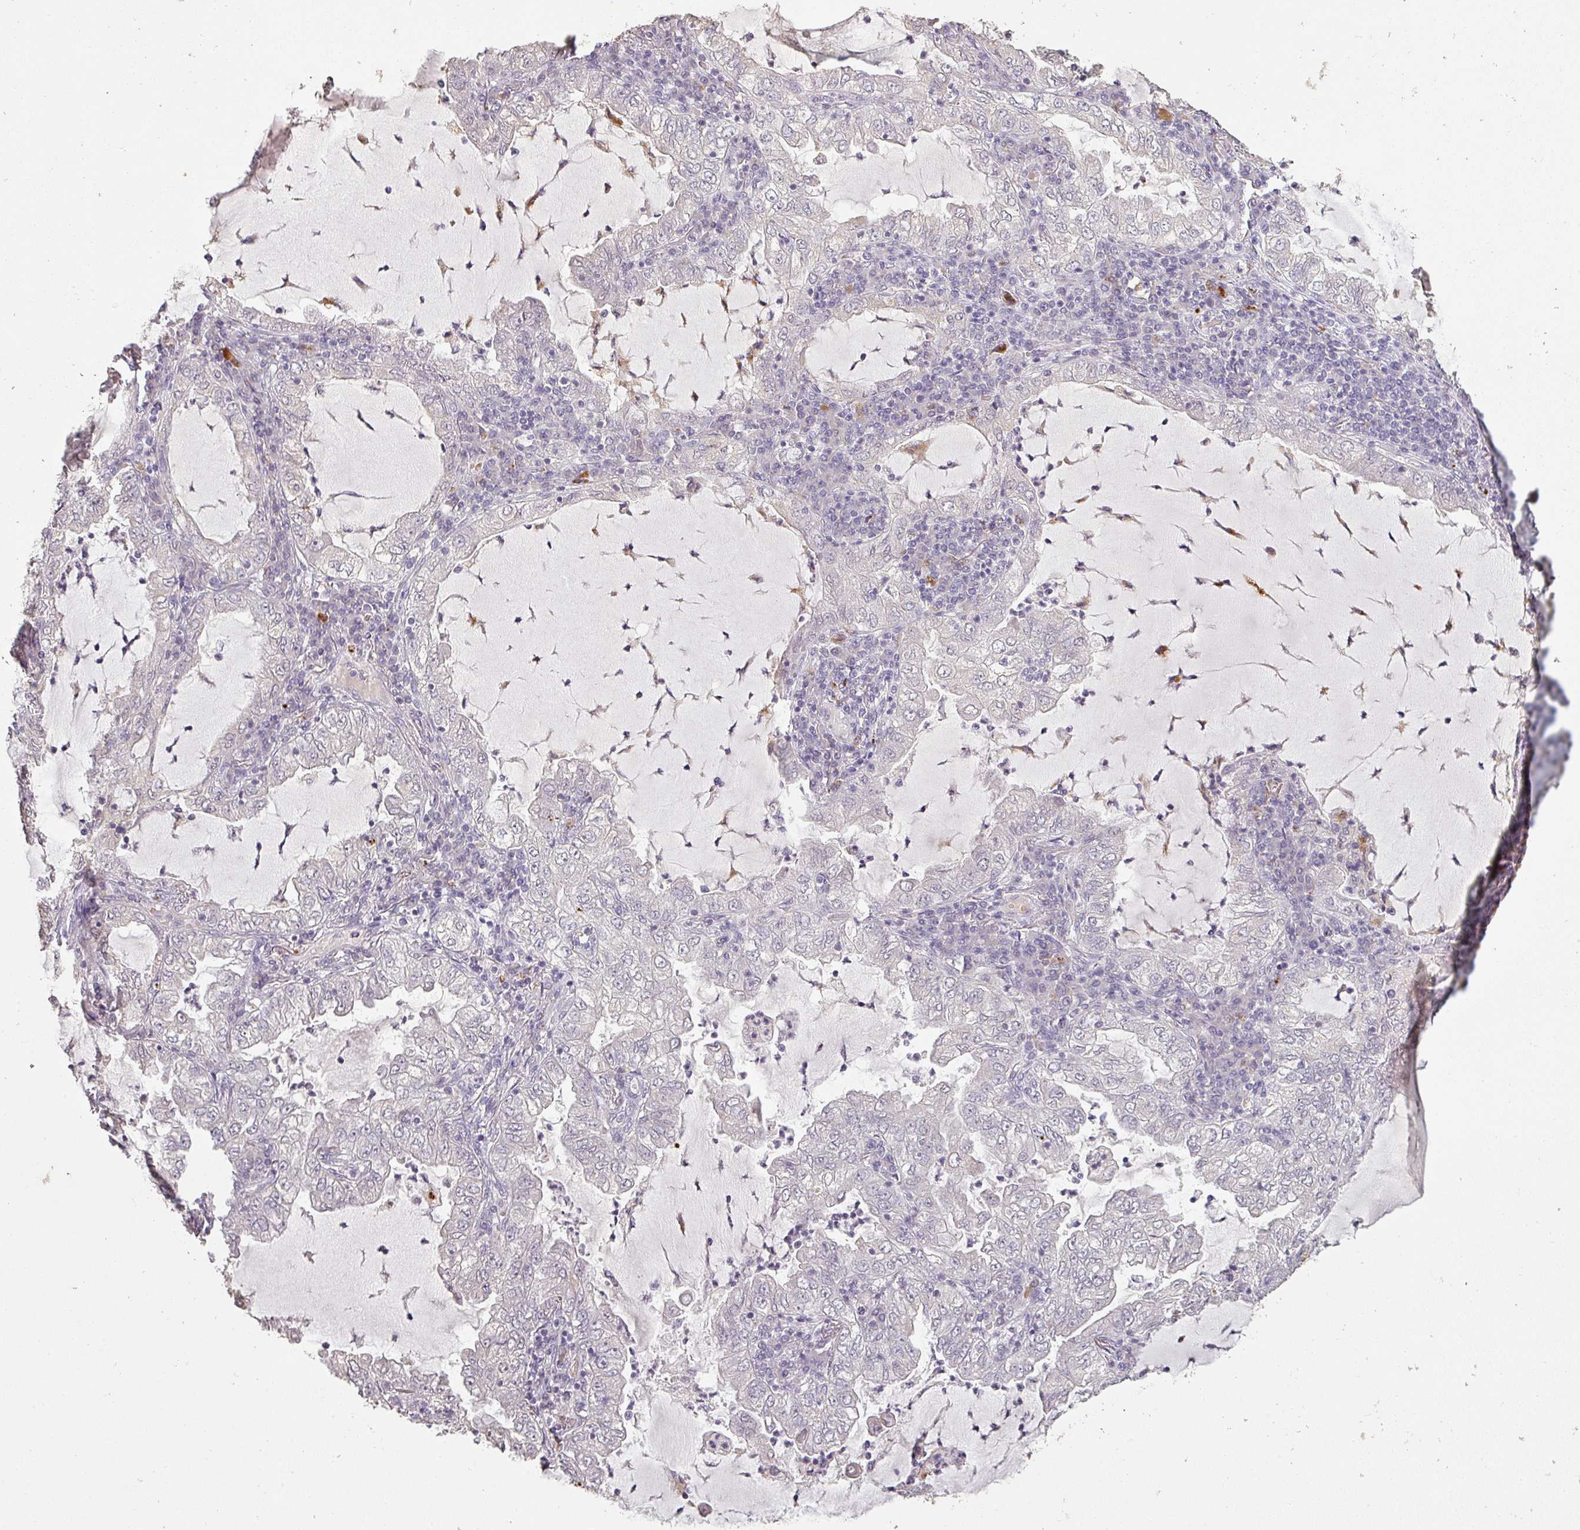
{"staining": {"intensity": "negative", "quantity": "none", "location": "none"}, "tissue": "lung cancer", "cell_type": "Tumor cells", "image_type": "cancer", "snomed": [{"axis": "morphology", "description": "Adenocarcinoma, NOS"}, {"axis": "topography", "description": "Lung"}], "caption": "IHC image of neoplastic tissue: lung adenocarcinoma stained with DAB (3,3'-diaminobenzidine) reveals no significant protein positivity in tumor cells. The staining was performed using DAB to visualize the protein expression in brown, while the nuclei were stained in blue with hematoxylin (Magnification: 20x).", "gene": "LYPLA1", "patient": {"sex": "female", "age": 73}}